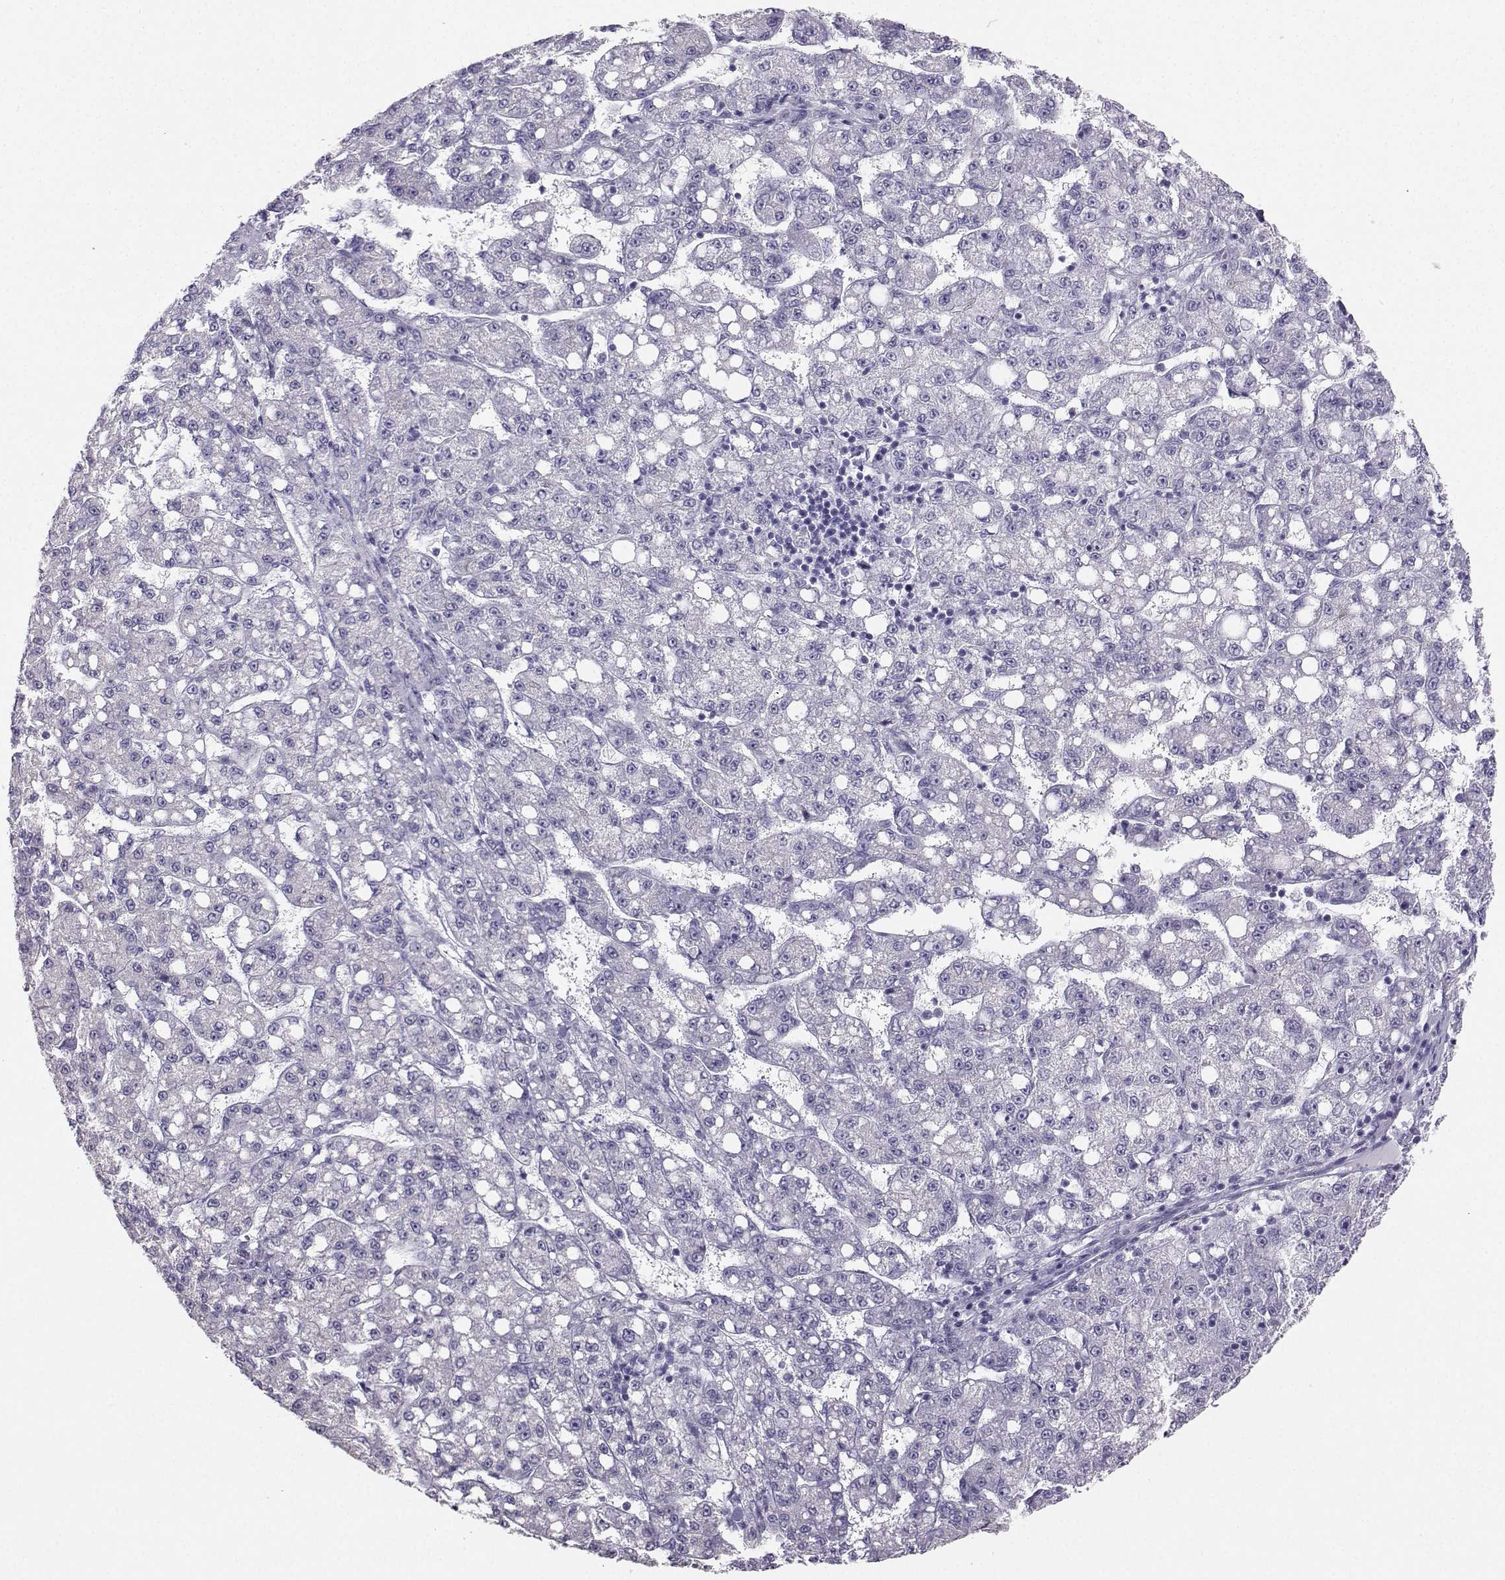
{"staining": {"intensity": "negative", "quantity": "none", "location": "none"}, "tissue": "liver cancer", "cell_type": "Tumor cells", "image_type": "cancer", "snomed": [{"axis": "morphology", "description": "Carcinoma, Hepatocellular, NOS"}, {"axis": "topography", "description": "Liver"}], "caption": "There is no significant expression in tumor cells of liver cancer (hepatocellular carcinoma).", "gene": "AVP", "patient": {"sex": "female", "age": 65}}